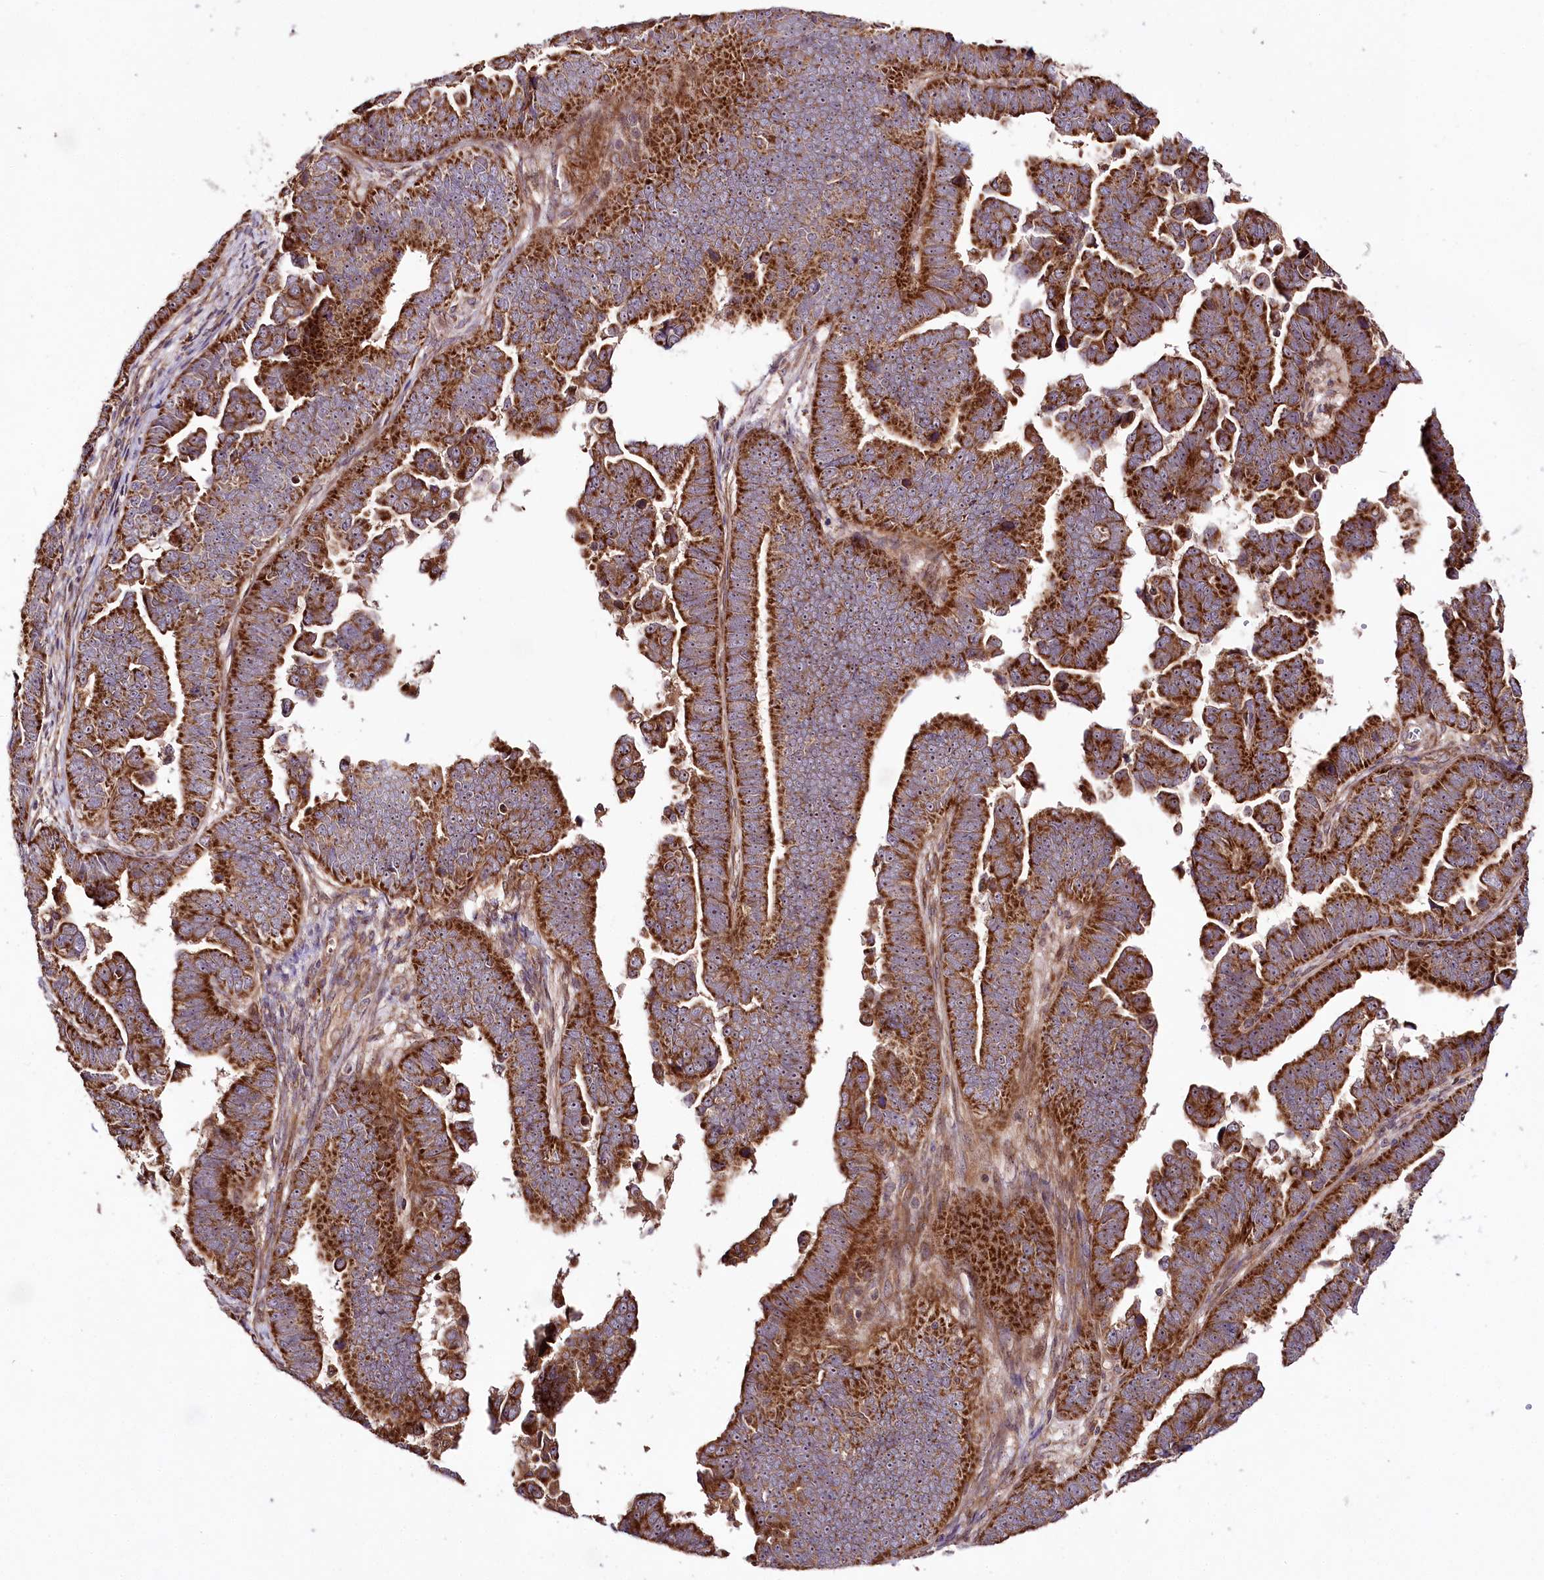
{"staining": {"intensity": "strong", "quantity": ">75%", "location": "cytoplasmic/membranous"}, "tissue": "endometrial cancer", "cell_type": "Tumor cells", "image_type": "cancer", "snomed": [{"axis": "morphology", "description": "Adenocarcinoma, NOS"}, {"axis": "topography", "description": "Endometrium"}], "caption": "A brown stain shows strong cytoplasmic/membranous expression of a protein in human endometrial cancer tumor cells. Nuclei are stained in blue.", "gene": "RAB7A", "patient": {"sex": "female", "age": 75}}